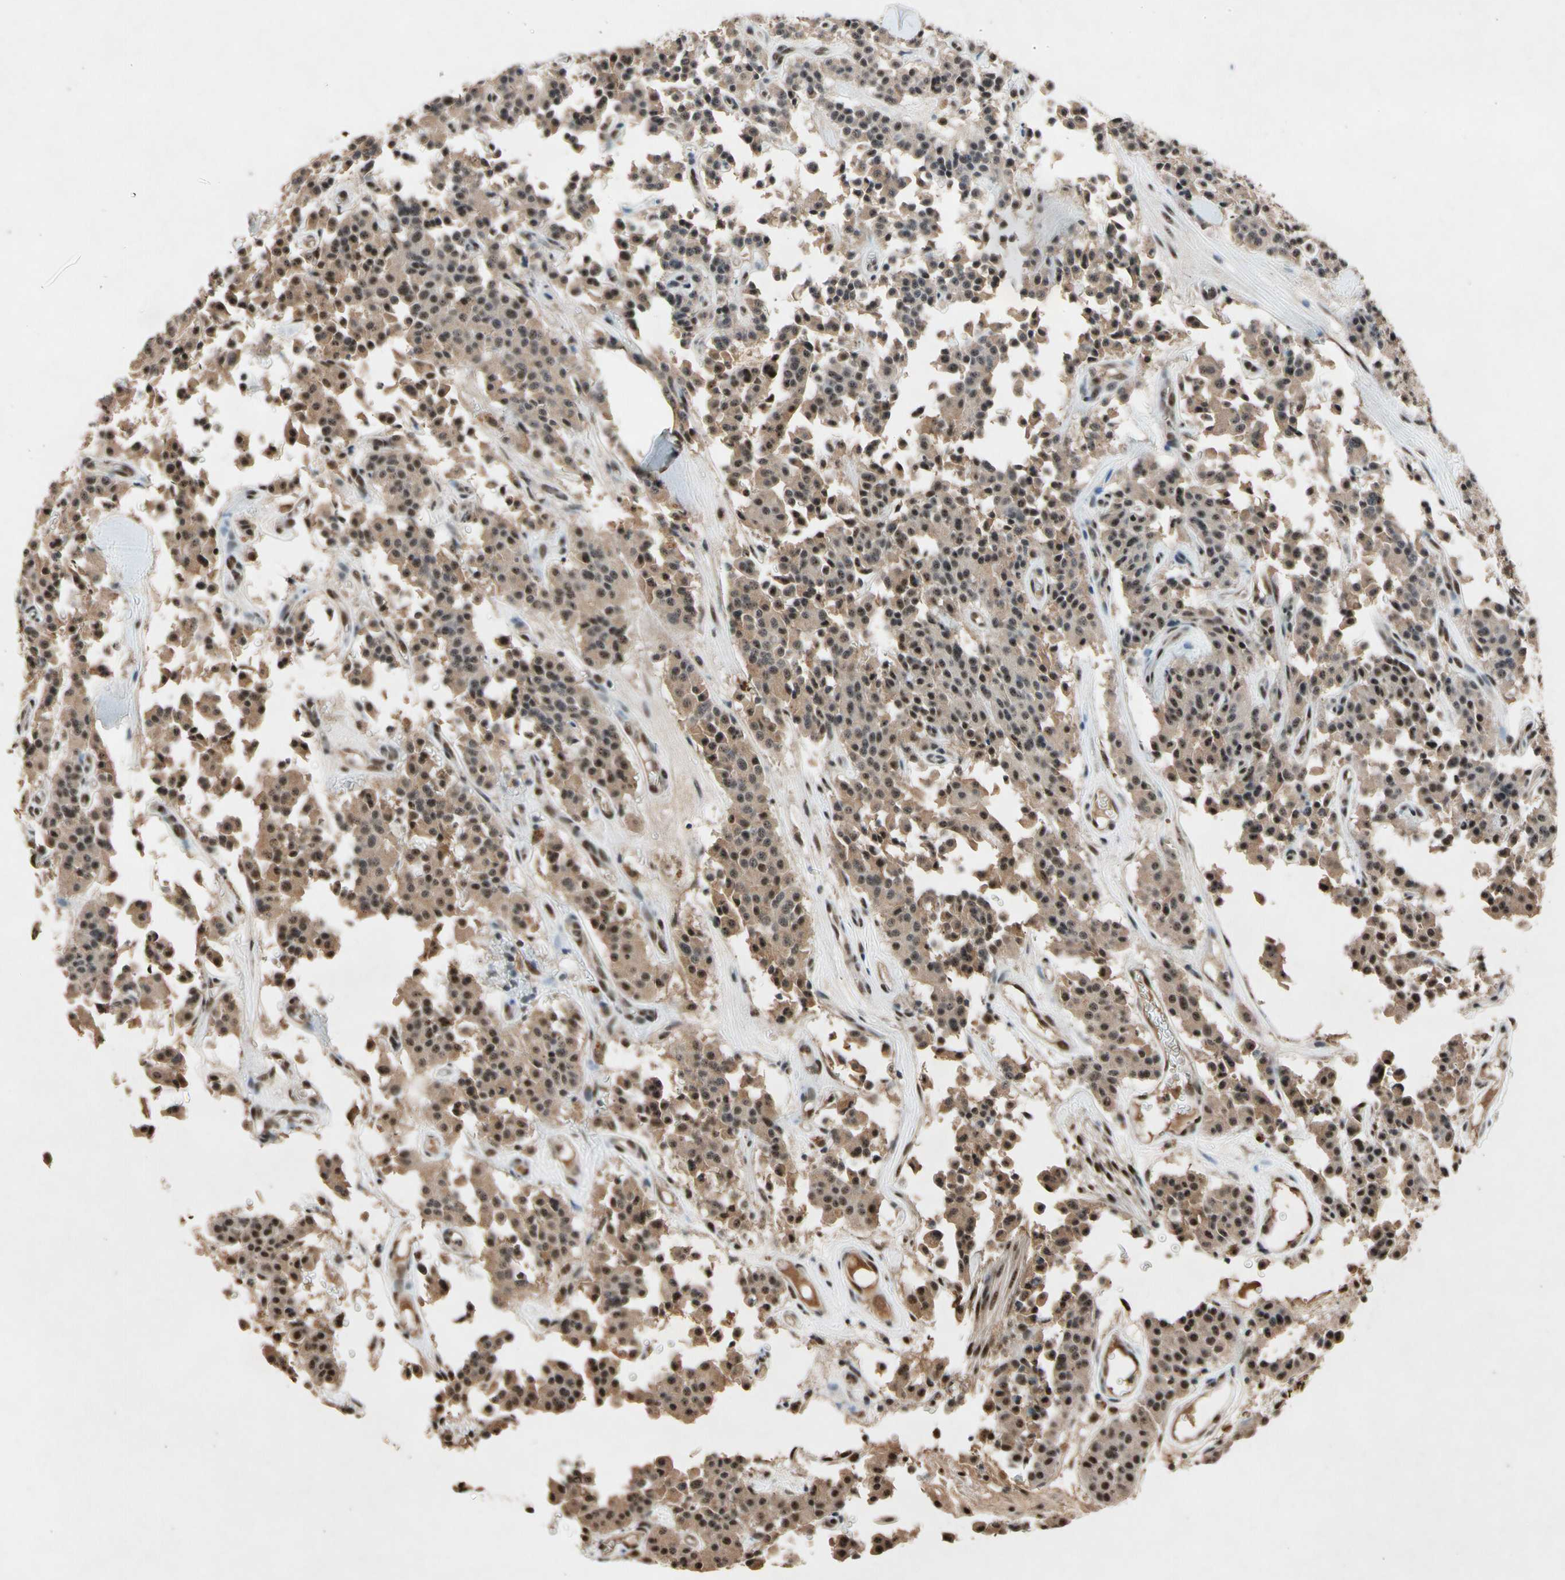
{"staining": {"intensity": "moderate", "quantity": "25%-75%", "location": "cytoplasmic/membranous,nuclear"}, "tissue": "carcinoid", "cell_type": "Tumor cells", "image_type": "cancer", "snomed": [{"axis": "morphology", "description": "Carcinoid, malignant, NOS"}, {"axis": "topography", "description": "Lung"}], "caption": "Brown immunohistochemical staining in malignant carcinoid shows moderate cytoplasmic/membranous and nuclear positivity in about 25%-75% of tumor cells. (Brightfield microscopy of DAB IHC at high magnification).", "gene": "PML", "patient": {"sex": "male", "age": 30}}